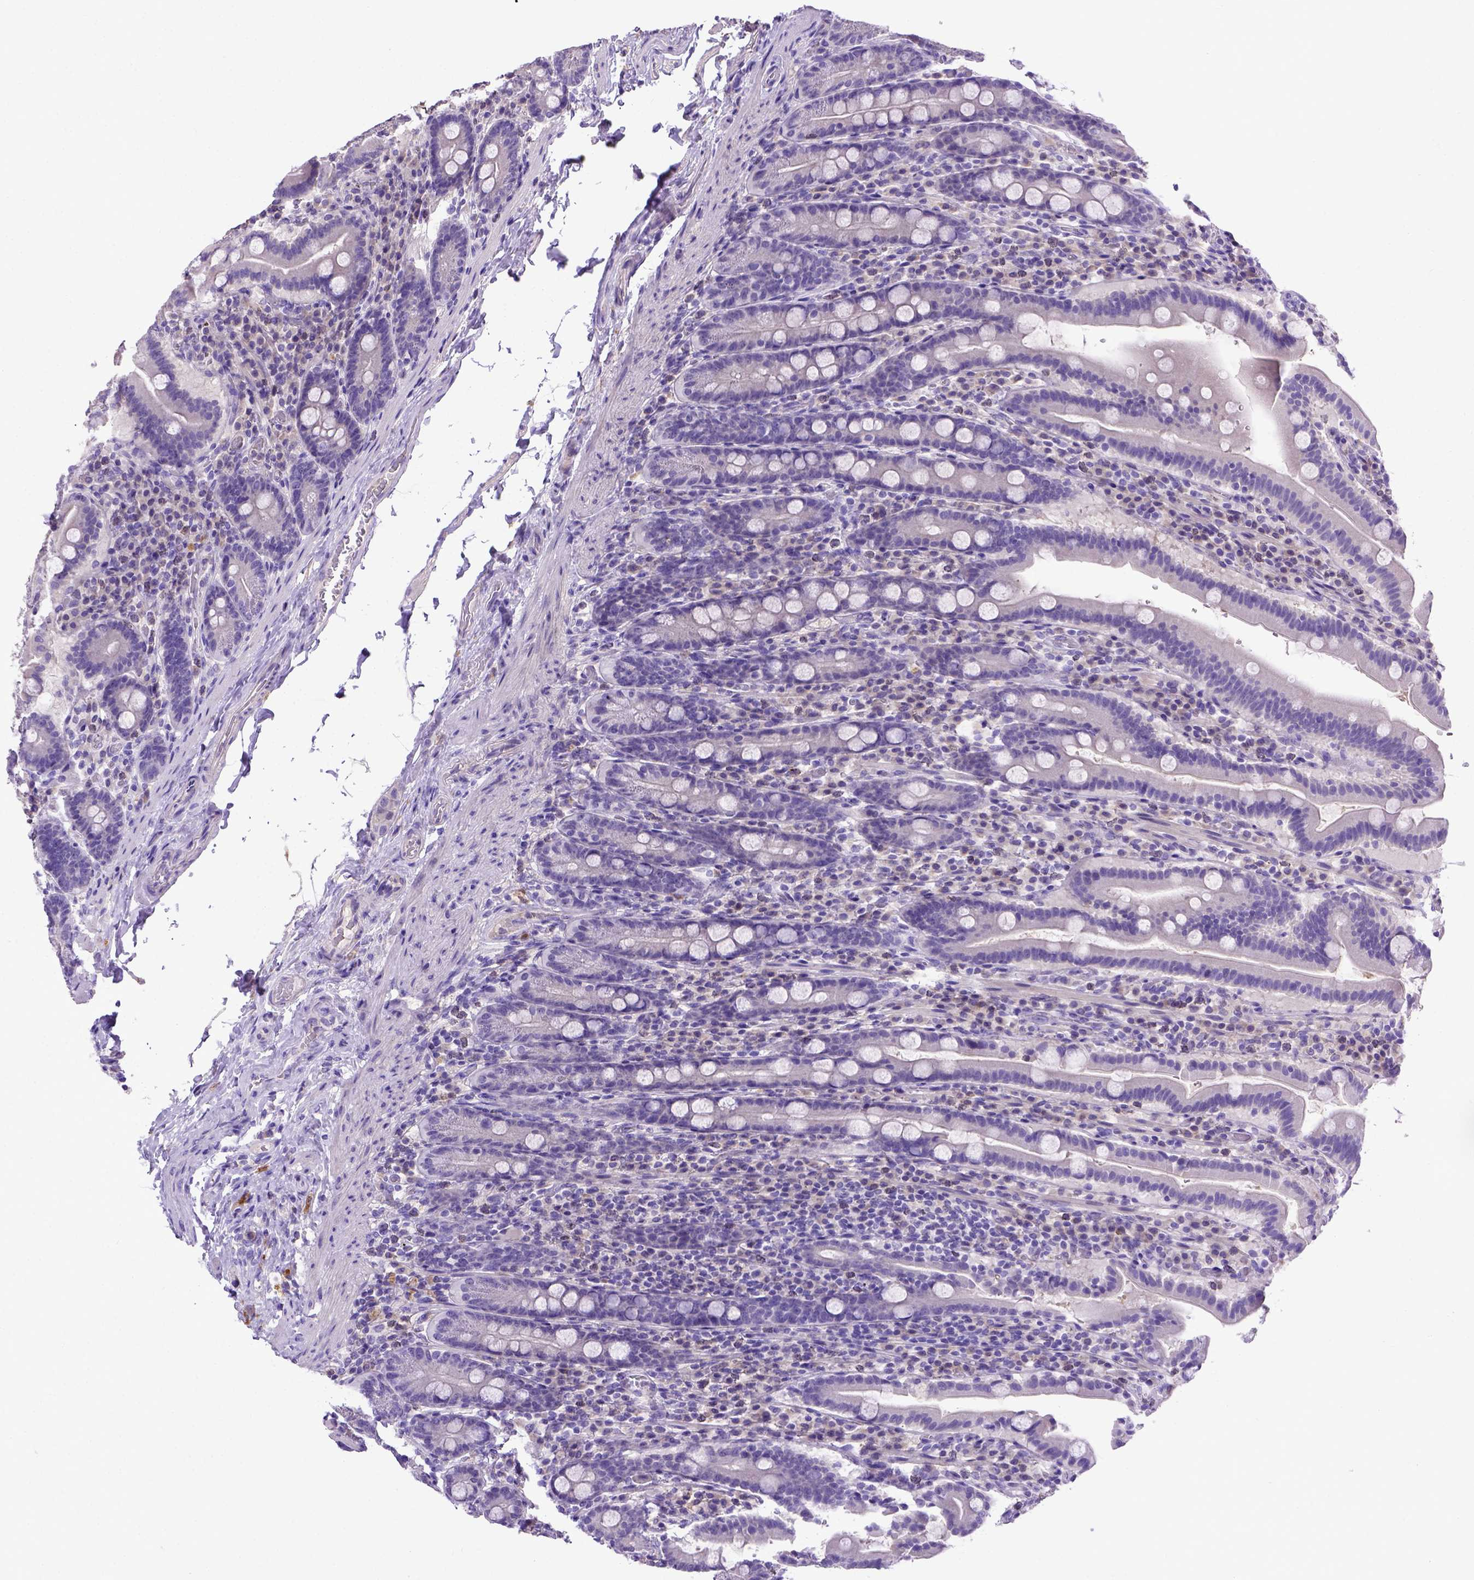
{"staining": {"intensity": "negative", "quantity": "none", "location": "none"}, "tissue": "small intestine", "cell_type": "Glandular cells", "image_type": "normal", "snomed": [{"axis": "morphology", "description": "Normal tissue, NOS"}, {"axis": "topography", "description": "Small intestine"}], "caption": "Immunohistochemical staining of normal human small intestine demonstrates no significant expression in glandular cells.", "gene": "ADAM12", "patient": {"sex": "male", "age": 26}}